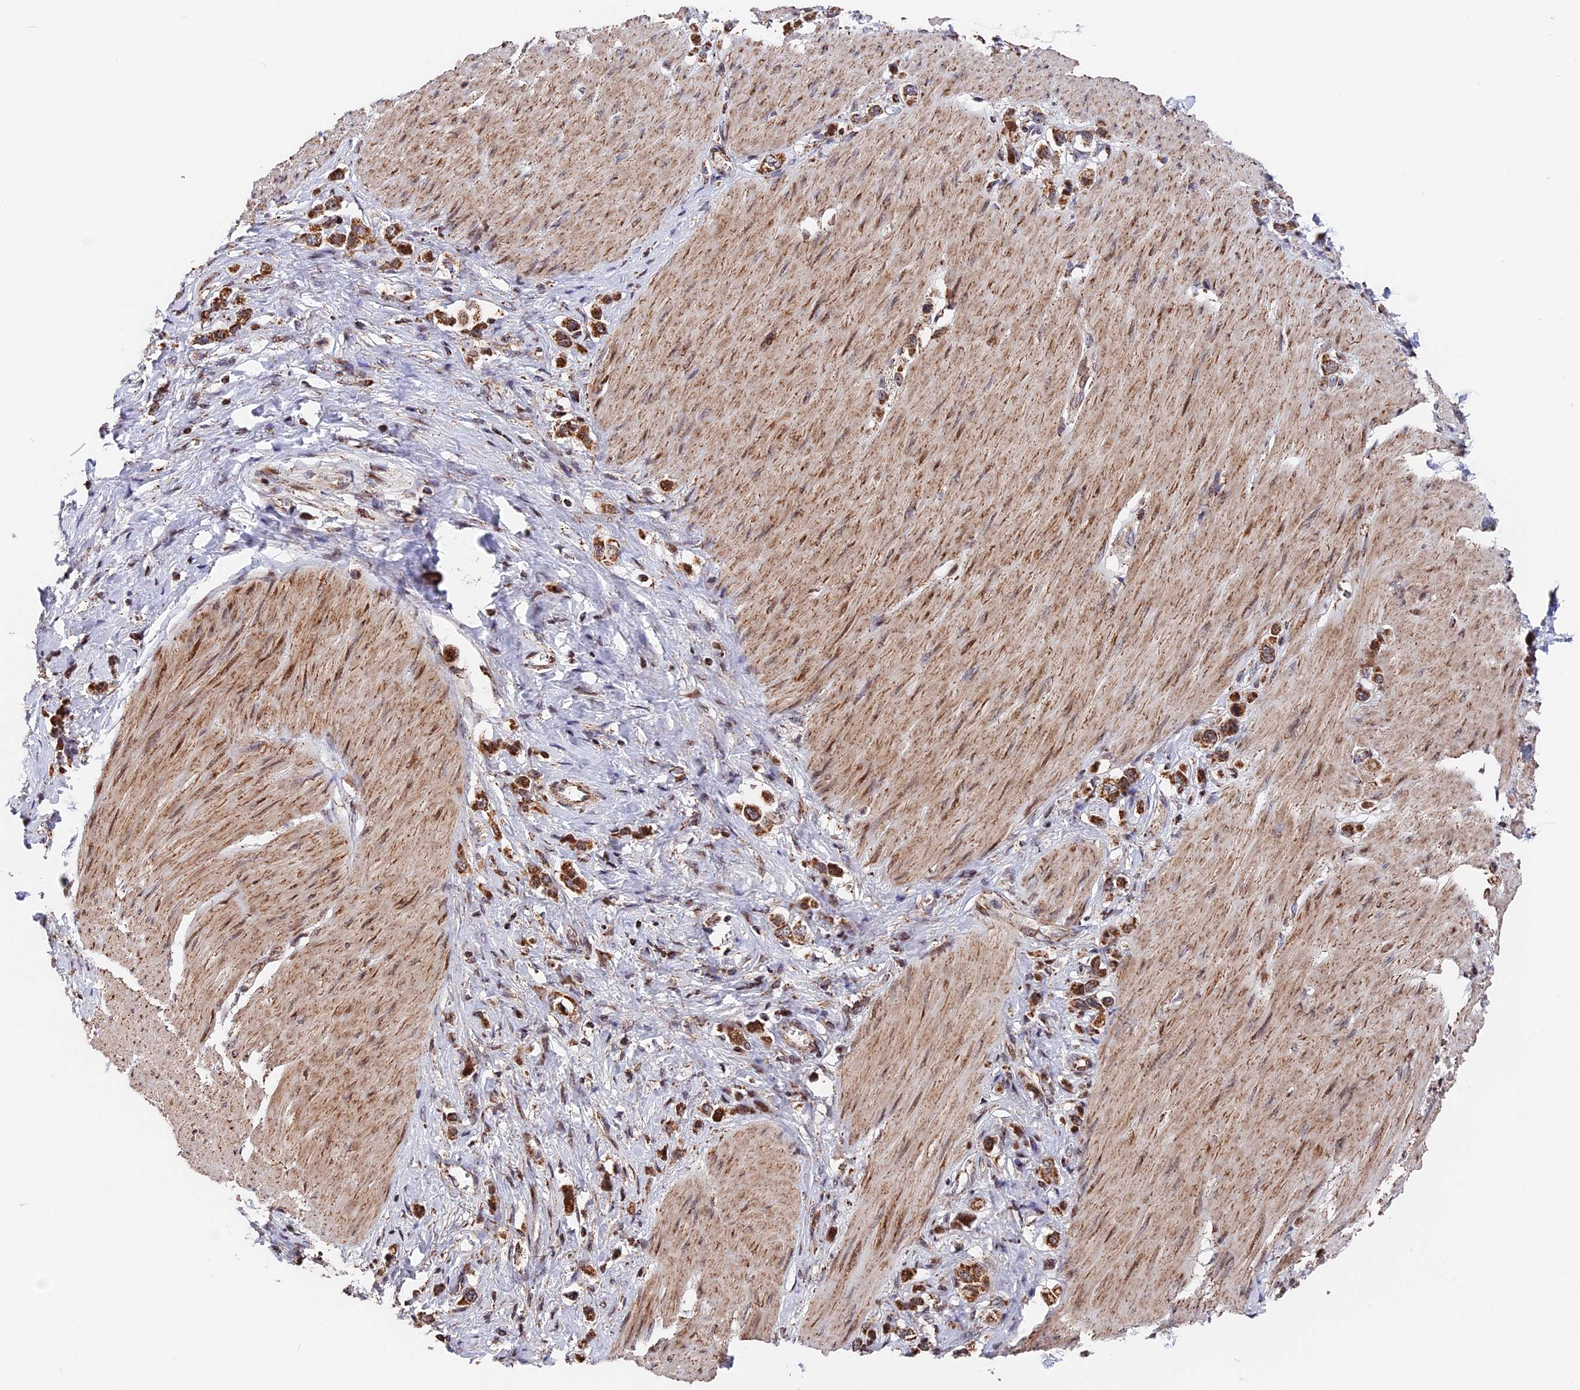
{"staining": {"intensity": "strong", "quantity": ">75%", "location": "cytoplasmic/membranous"}, "tissue": "stomach cancer", "cell_type": "Tumor cells", "image_type": "cancer", "snomed": [{"axis": "morphology", "description": "Normal tissue, NOS"}, {"axis": "morphology", "description": "Adenocarcinoma, NOS"}, {"axis": "topography", "description": "Stomach, upper"}, {"axis": "topography", "description": "Stomach"}], "caption": "Protein staining displays strong cytoplasmic/membranous positivity in about >75% of tumor cells in stomach cancer (adenocarcinoma).", "gene": "FAM174C", "patient": {"sex": "female", "age": 65}}